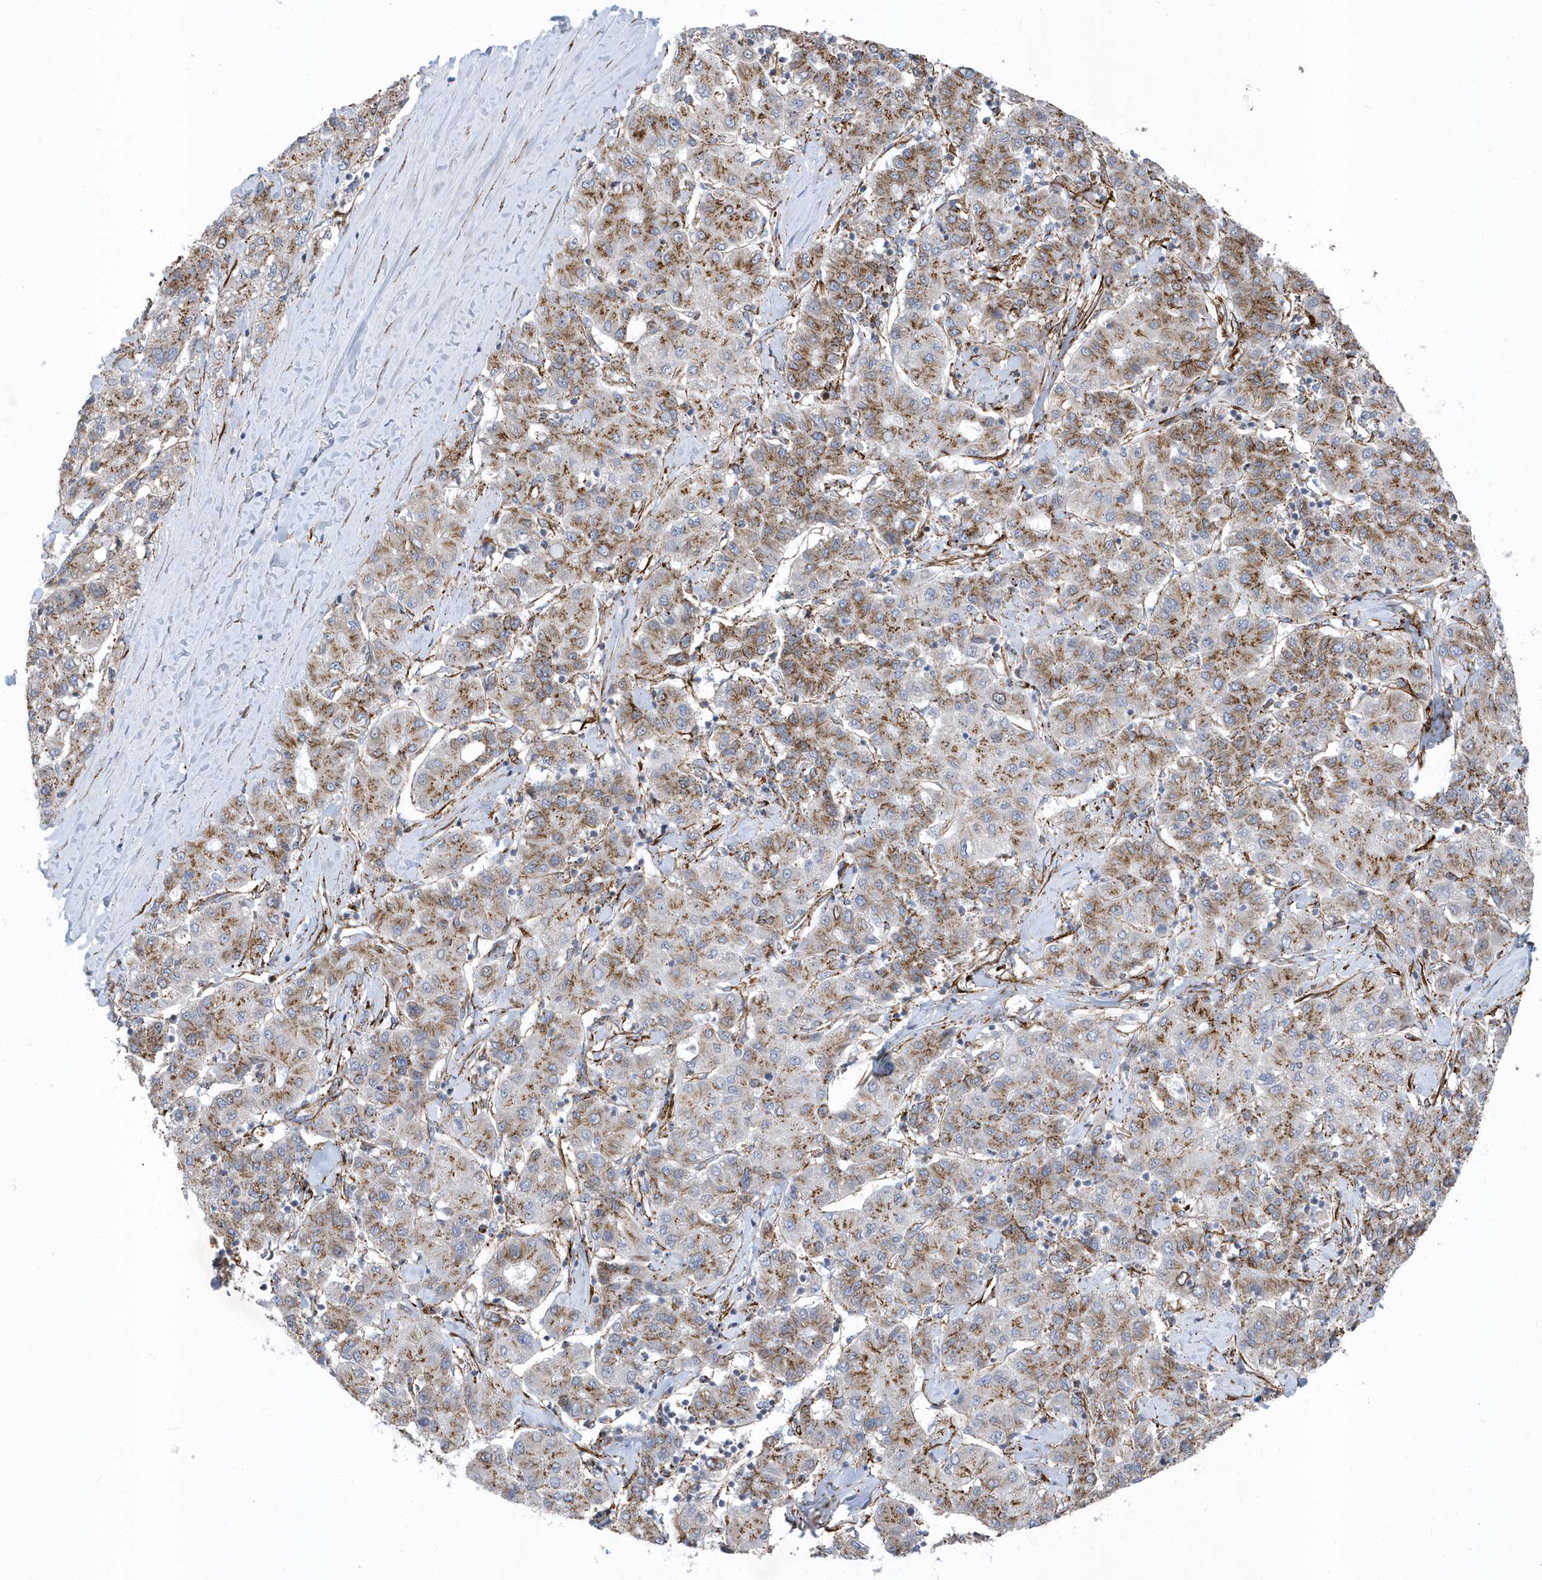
{"staining": {"intensity": "moderate", "quantity": ">75%", "location": "cytoplasmic/membranous"}, "tissue": "liver cancer", "cell_type": "Tumor cells", "image_type": "cancer", "snomed": [{"axis": "morphology", "description": "Carcinoma, Hepatocellular, NOS"}, {"axis": "topography", "description": "Liver"}], "caption": "Protein expression analysis of liver cancer (hepatocellular carcinoma) shows moderate cytoplasmic/membranous positivity in approximately >75% of tumor cells.", "gene": "HRH4", "patient": {"sex": "male", "age": 65}}